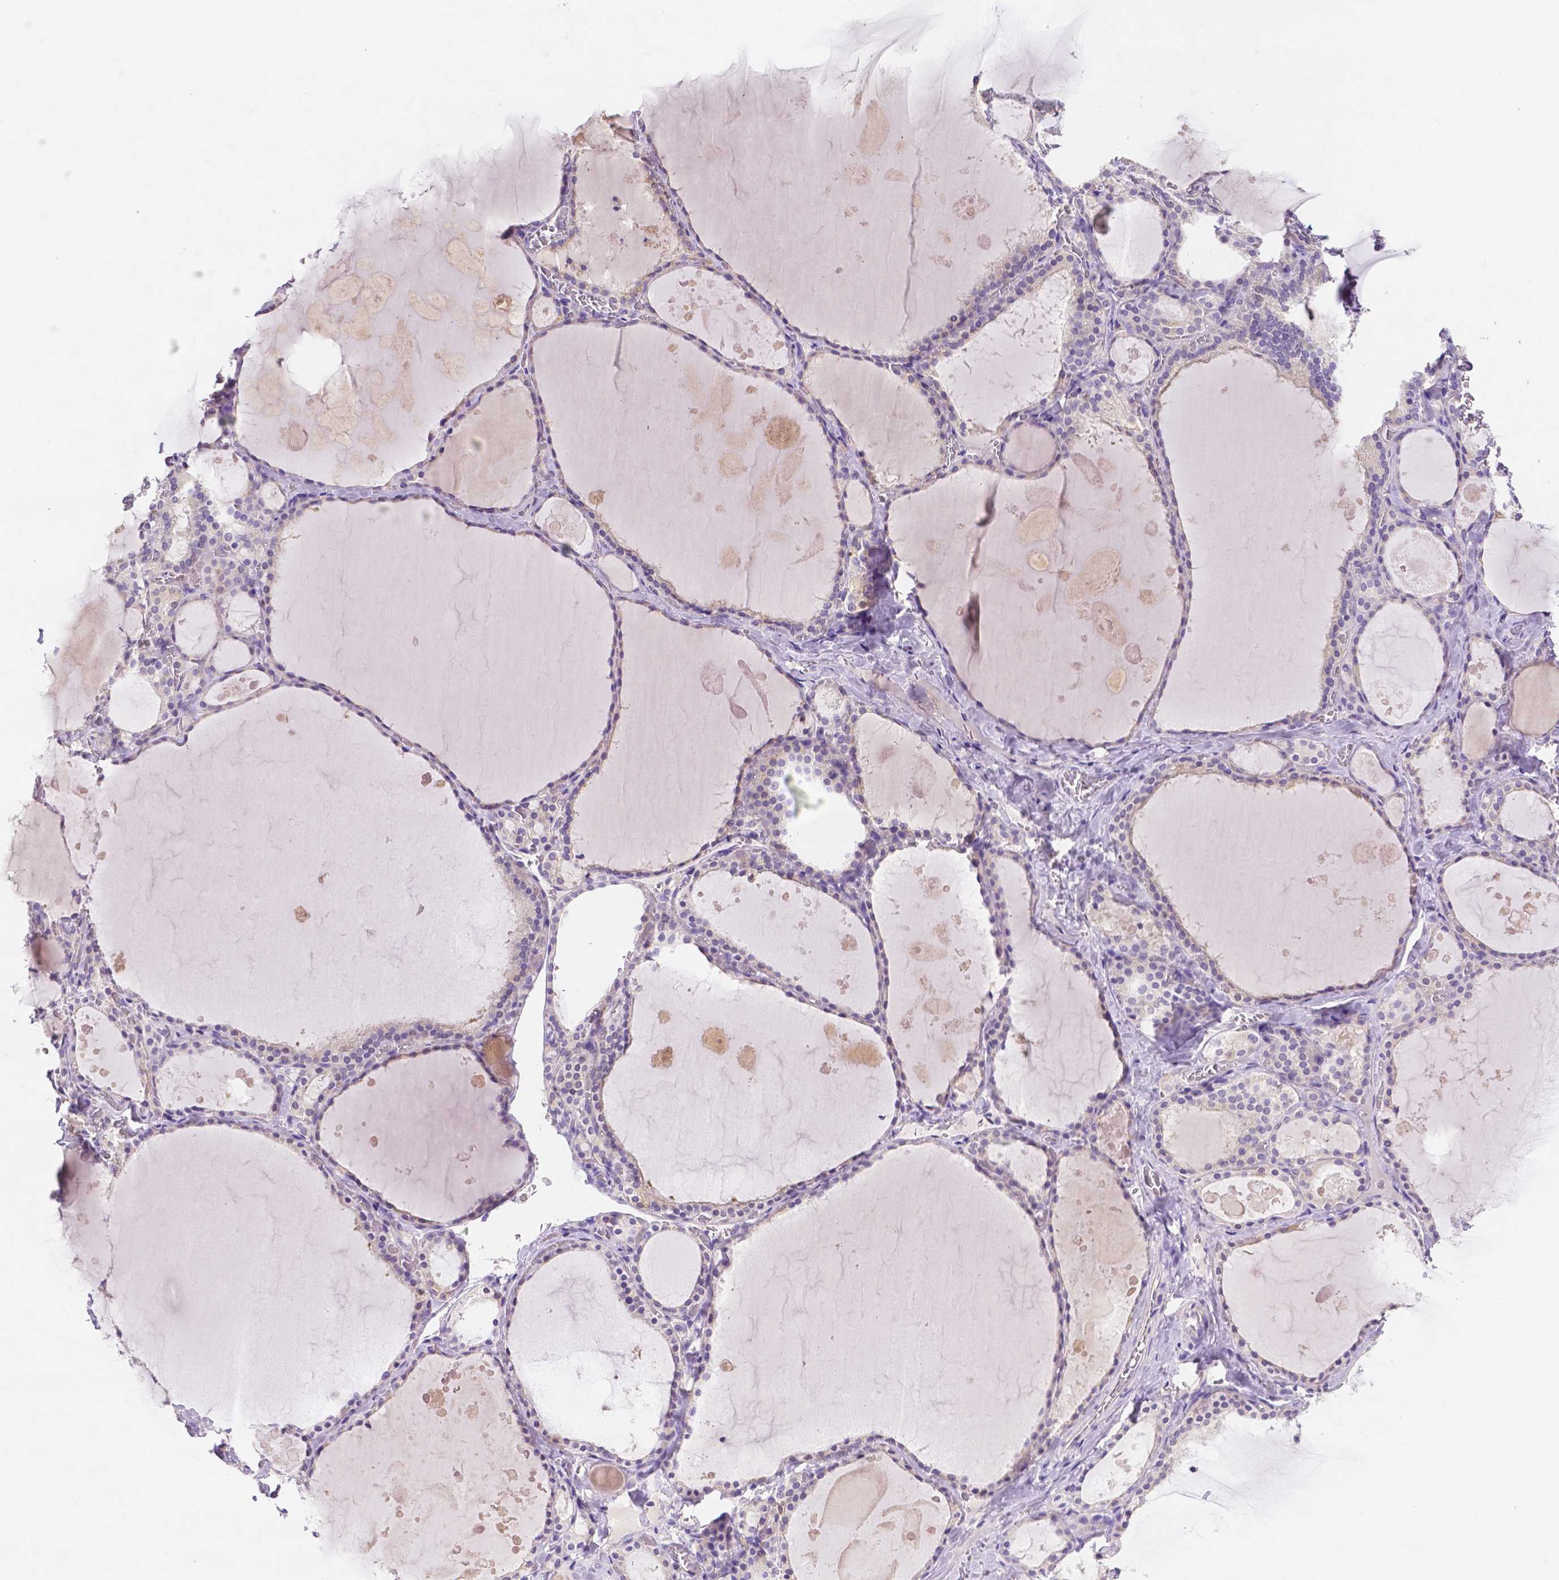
{"staining": {"intensity": "negative", "quantity": "none", "location": "none"}, "tissue": "thyroid gland", "cell_type": "Glandular cells", "image_type": "normal", "snomed": [{"axis": "morphology", "description": "Normal tissue, NOS"}, {"axis": "topography", "description": "Thyroid gland"}], "caption": "Thyroid gland was stained to show a protein in brown. There is no significant positivity in glandular cells. (Immunohistochemistry, brightfield microscopy, high magnification).", "gene": "NXPH2", "patient": {"sex": "male", "age": 56}}